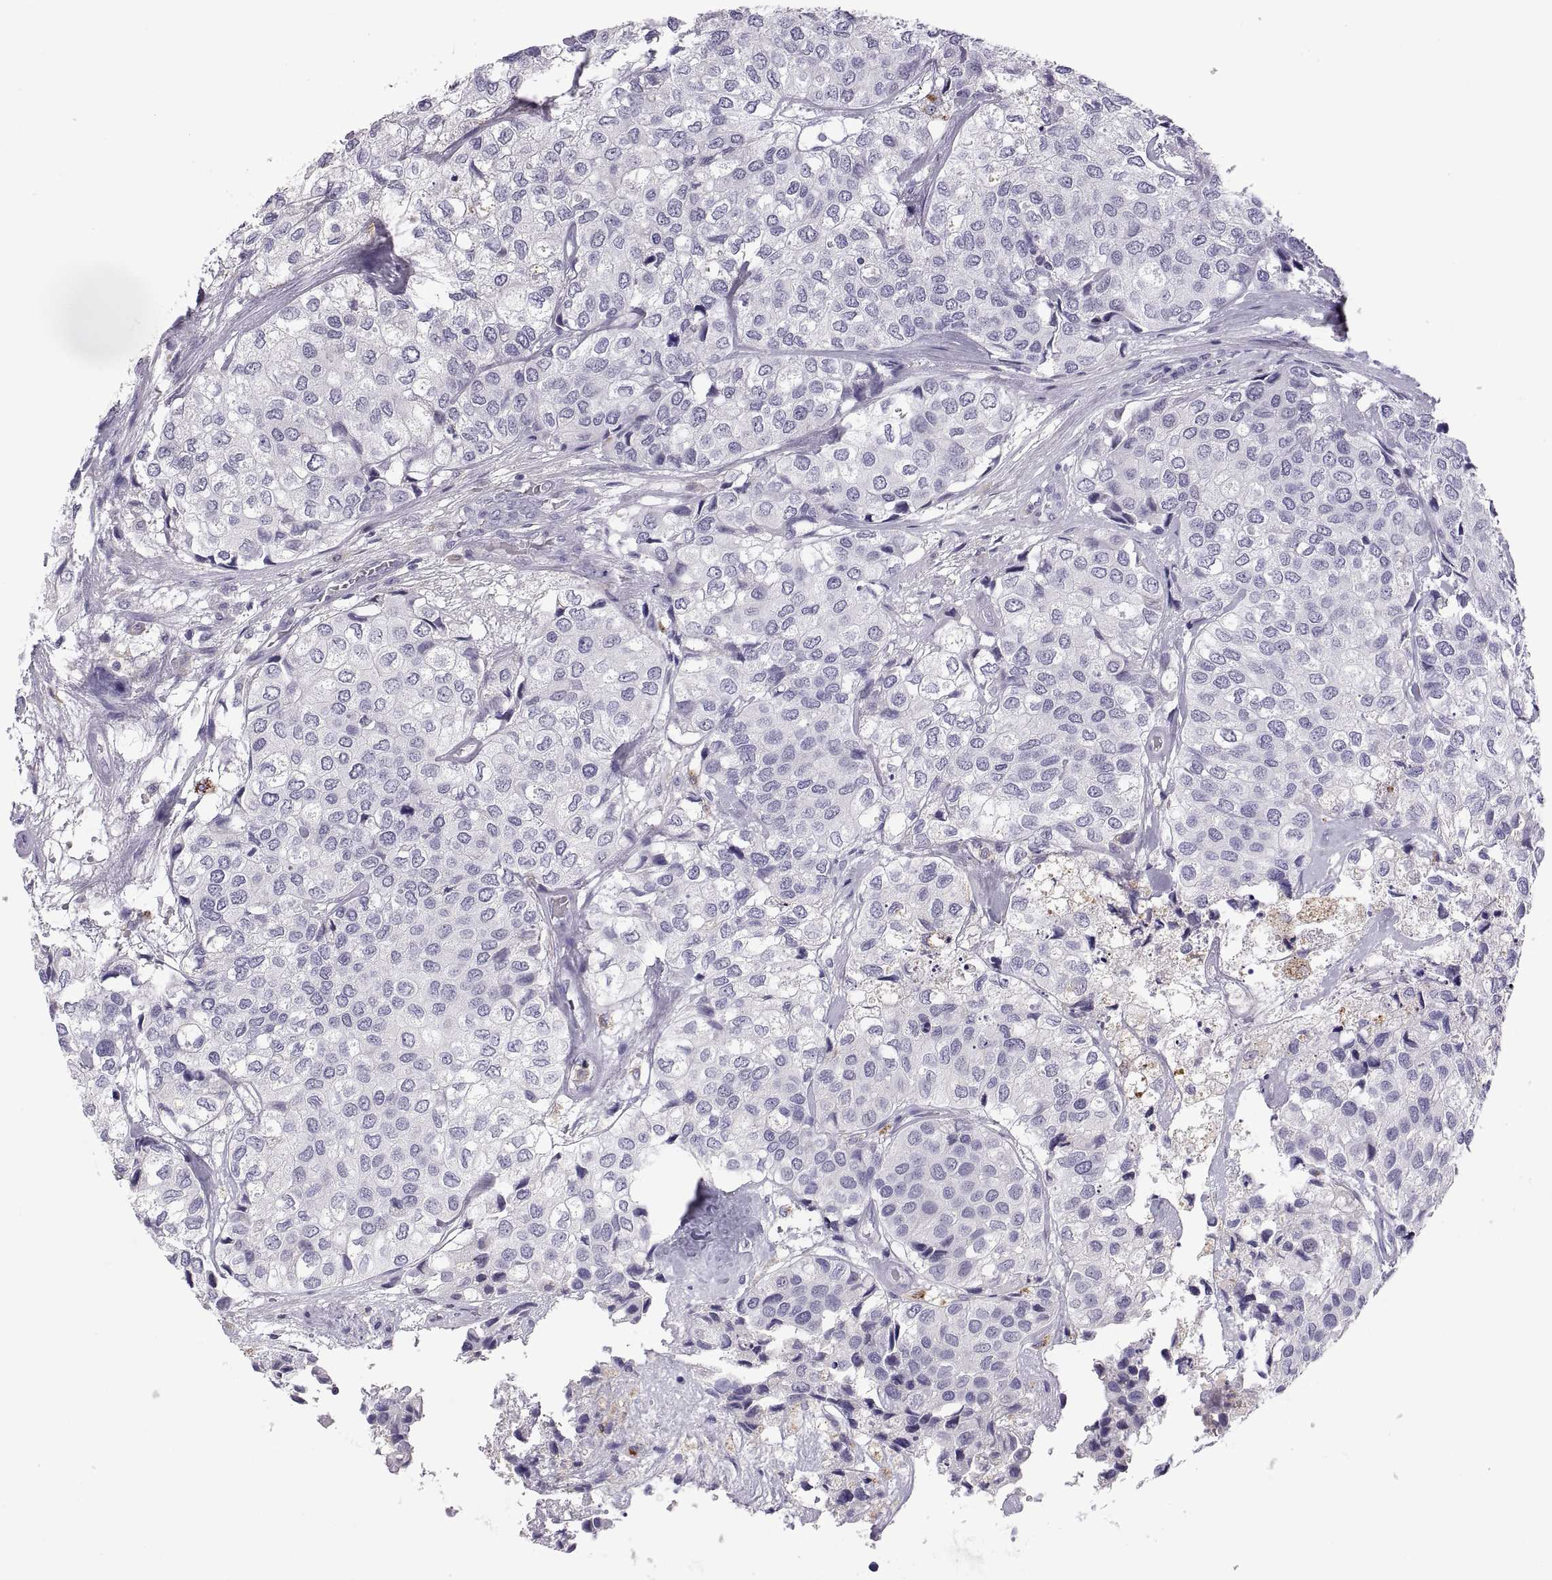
{"staining": {"intensity": "negative", "quantity": "none", "location": "none"}, "tissue": "urothelial cancer", "cell_type": "Tumor cells", "image_type": "cancer", "snomed": [{"axis": "morphology", "description": "Urothelial carcinoma, High grade"}, {"axis": "topography", "description": "Urinary bladder"}], "caption": "IHC histopathology image of human urothelial cancer stained for a protein (brown), which exhibits no expression in tumor cells. The staining was performed using DAB to visualize the protein expression in brown, while the nuclei were stained in blue with hematoxylin (Magnification: 20x).", "gene": "RGS19", "patient": {"sex": "male", "age": 73}}